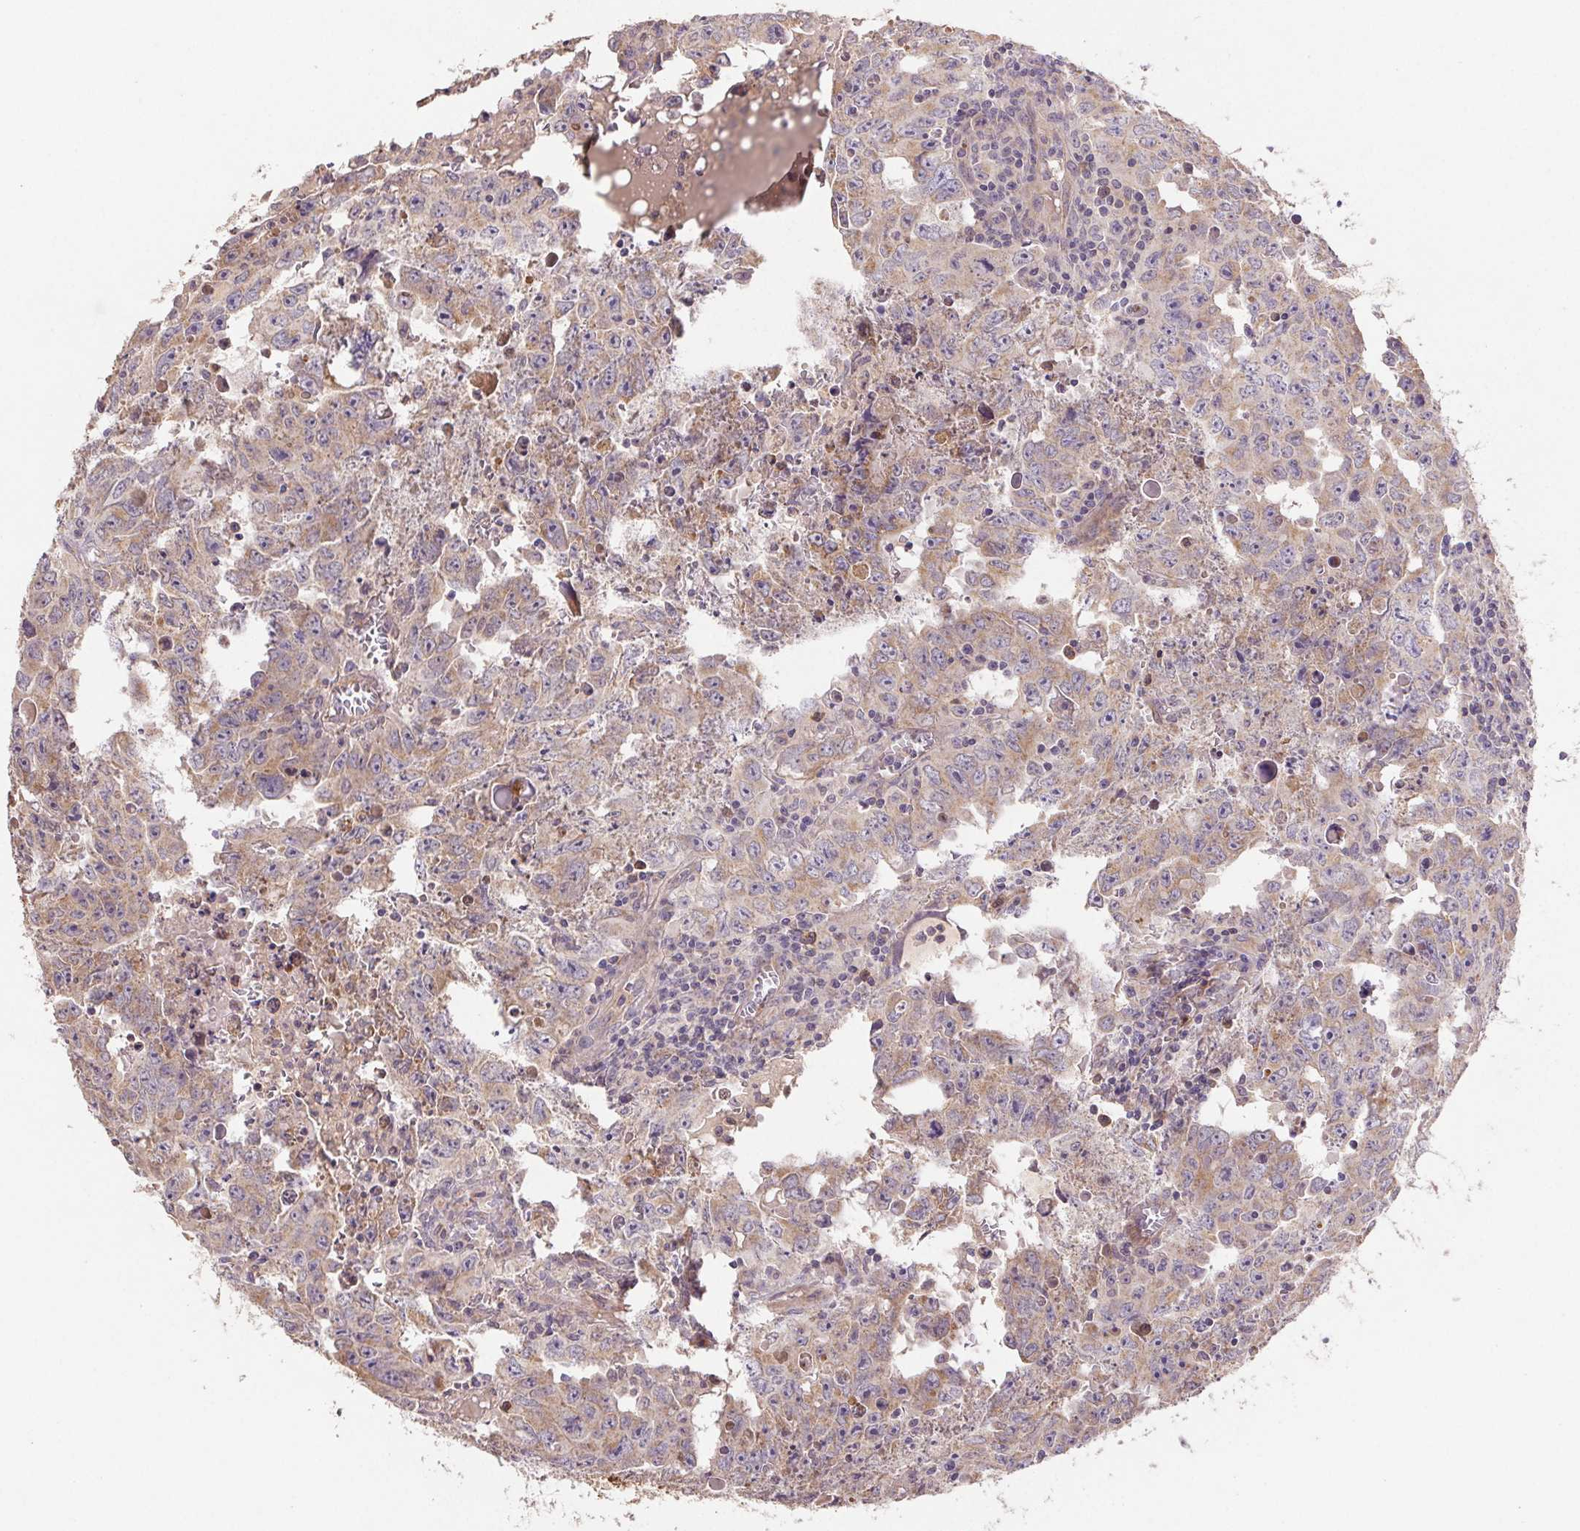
{"staining": {"intensity": "weak", "quantity": ">75%", "location": "cytoplasmic/membranous"}, "tissue": "testis cancer", "cell_type": "Tumor cells", "image_type": "cancer", "snomed": [{"axis": "morphology", "description": "Carcinoma, Embryonal, NOS"}, {"axis": "topography", "description": "Testis"}], "caption": "Brown immunohistochemical staining in testis embryonal carcinoma reveals weak cytoplasmic/membranous expression in approximately >75% of tumor cells.", "gene": "RAB11A", "patient": {"sex": "male", "age": 22}}